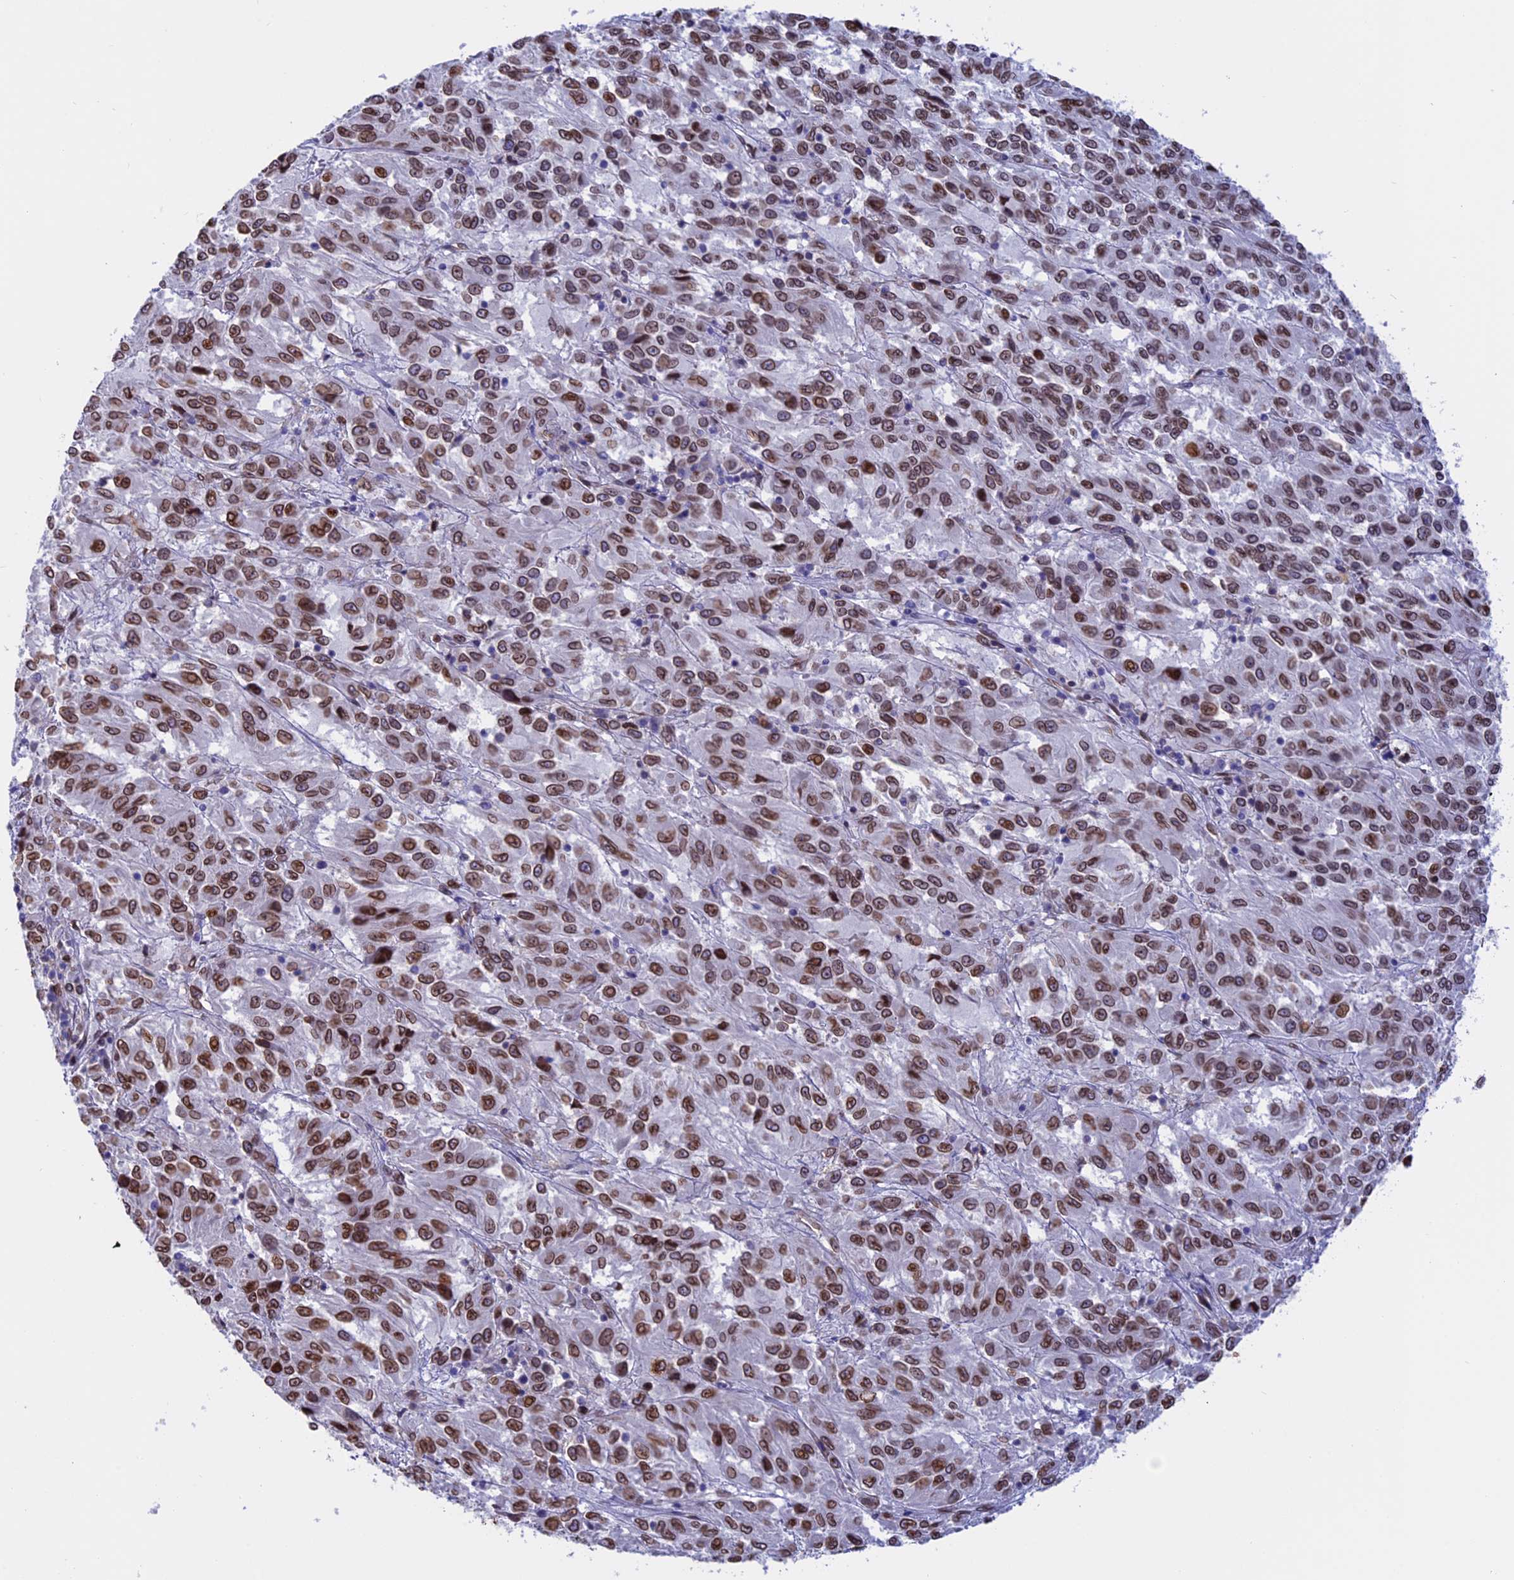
{"staining": {"intensity": "moderate", "quantity": ">75%", "location": "cytoplasmic/membranous,nuclear"}, "tissue": "melanoma", "cell_type": "Tumor cells", "image_type": "cancer", "snomed": [{"axis": "morphology", "description": "Malignant melanoma, Metastatic site"}, {"axis": "topography", "description": "Lung"}], "caption": "DAB (3,3'-diaminobenzidine) immunohistochemical staining of human melanoma demonstrates moderate cytoplasmic/membranous and nuclear protein expression in approximately >75% of tumor cells.", "gene": "TMPRSS7", "patient": {"sex": "male", "age": 64}}